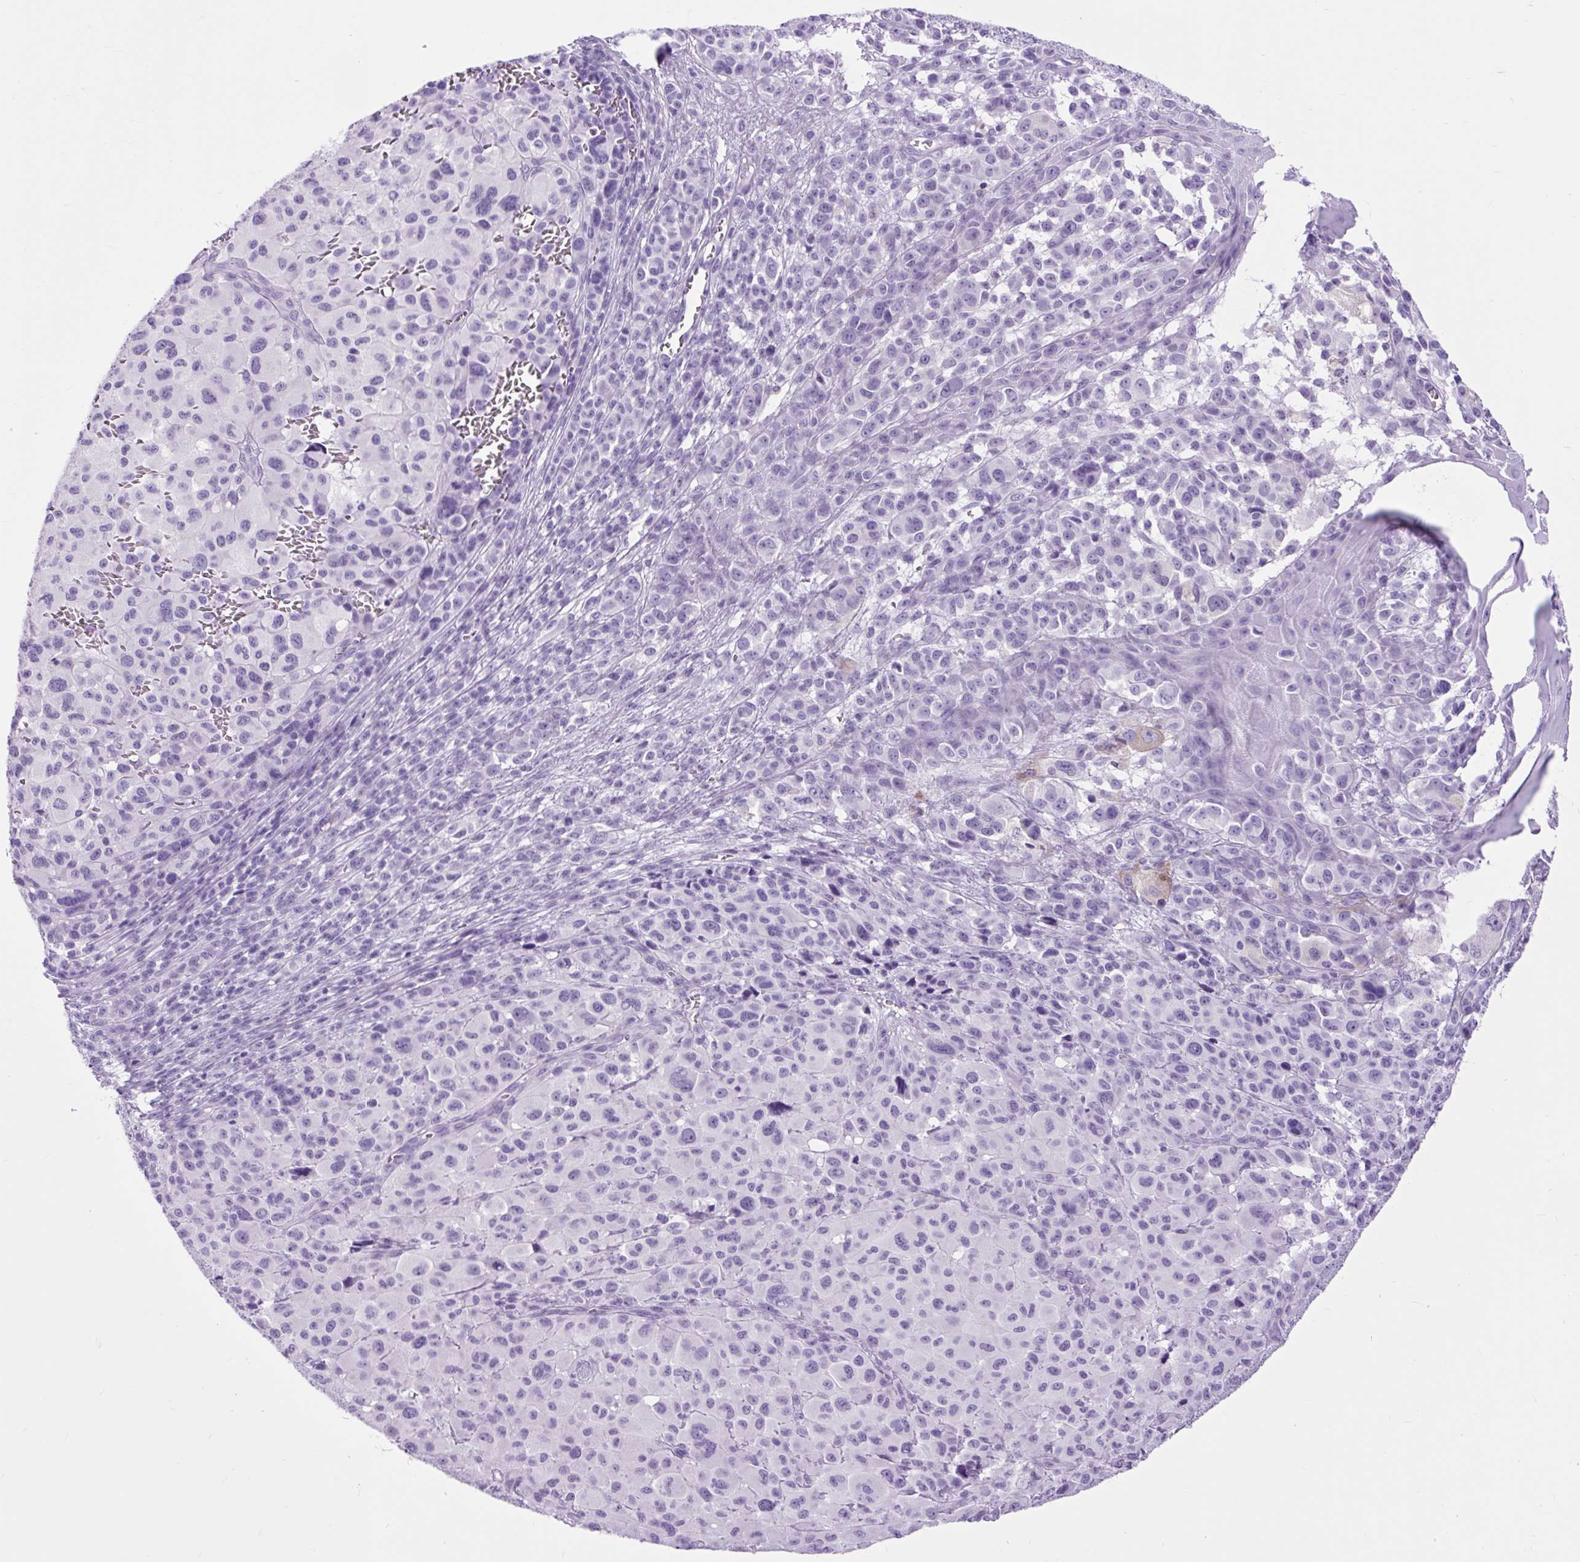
{"staining": {"intensity": "negative", "quantity": "none", "location": "none"}, "tissue": "melanoma", "cell_type": "Tumor cells", "image_type": "cancer", "snomed": [{"axis": "morphology", "description": "Malignant melanoma, NOS"}, {"axis": "topography", "description": "Skin"}], "caption": "DAB (3,3'-diaminobenzidine) immunohistochemical staining of malignant melanoma displays no significant positivity in tumor cells.", "gene": "DPP6", "patient": {"sex": "female", "age": 74}}